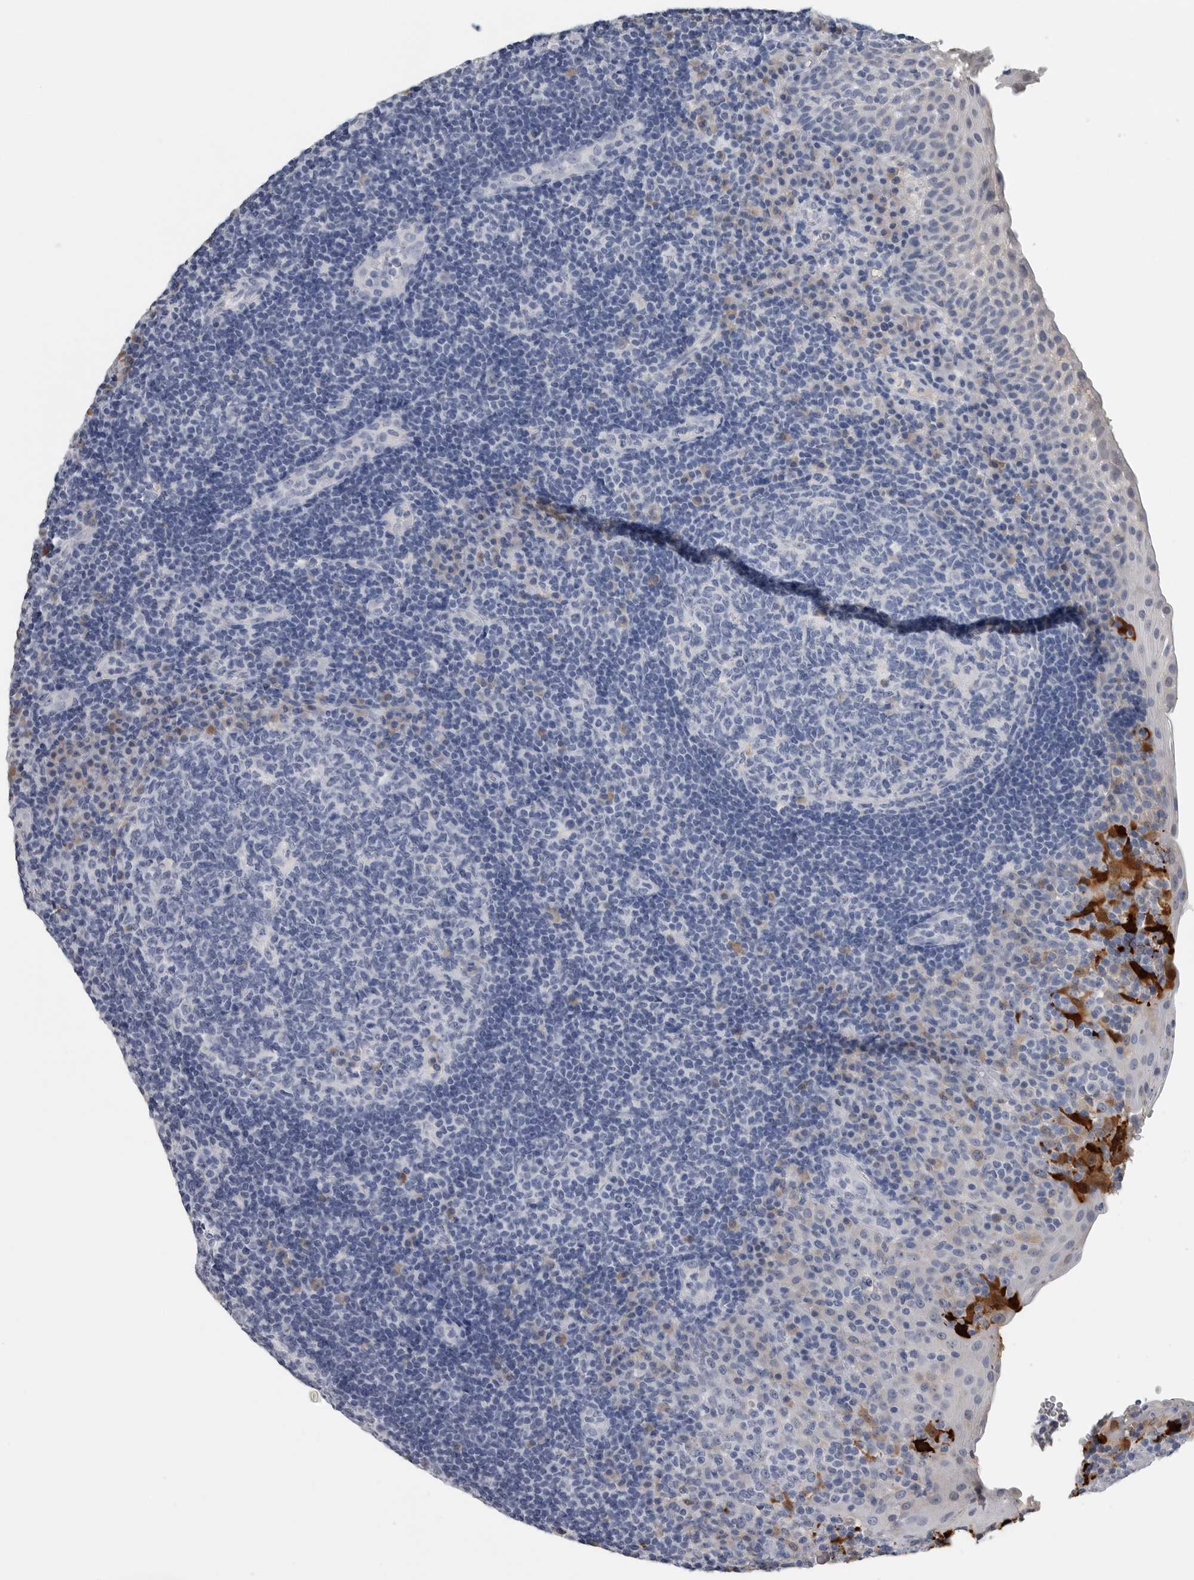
{"staining": {"intensity": "negative", "quantity": "none", "location": "none"}, "tissue": "tonsil", "cell_type": "Germinal center cells", "image_type": "normal", "snomed": [{"axis": "morphology", "description": "Normal tissue, NOS"}, {"axis": "topography", "description": "Tonsil"}], "caption": "IHC of normal tonsil shows no staining in germinal center cells.", "gene": "FABP6", "patient": {"sex": "female", "age": 40}}